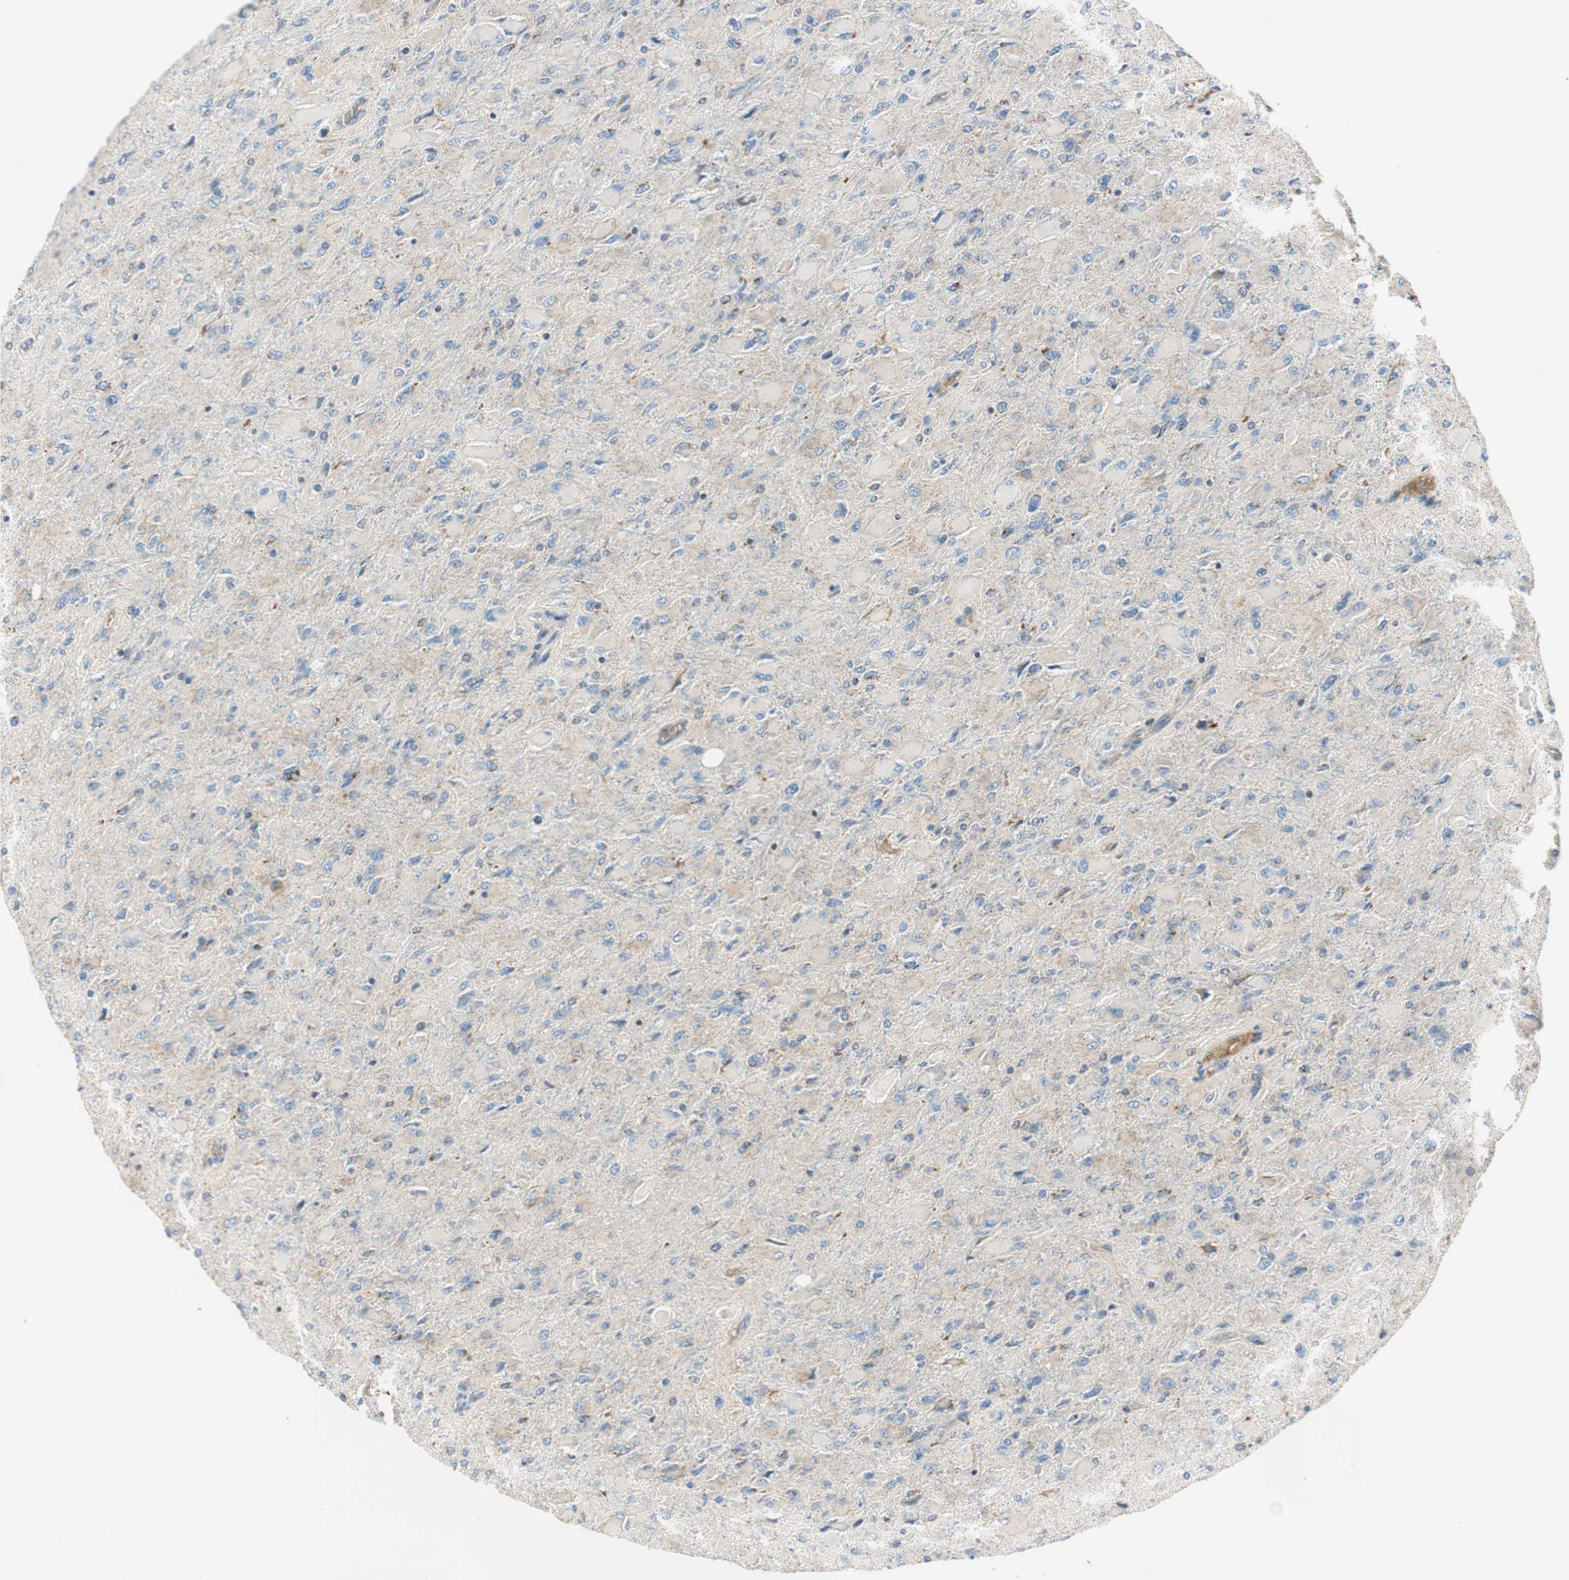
{"staining": {"intensity": "negative", "quantity": "none", "location": "none"}, "tissue": "glioma", "cell_type": "Tumor cells", "image_type": "cancer", "snomed": [{"axis": "morphology", "description": "Glioma, malignant, High grade"}, {"axis": "topography", "description": "Cerebral cortex"}], "caption": "An image of glioma stained for a protein exhibits no brown staining in tumor cells. (DAB IHC visualized using brightfield microscopy, high magnification).", "gene": "RORB", "patient": {"sex": "female", "age": 36}}